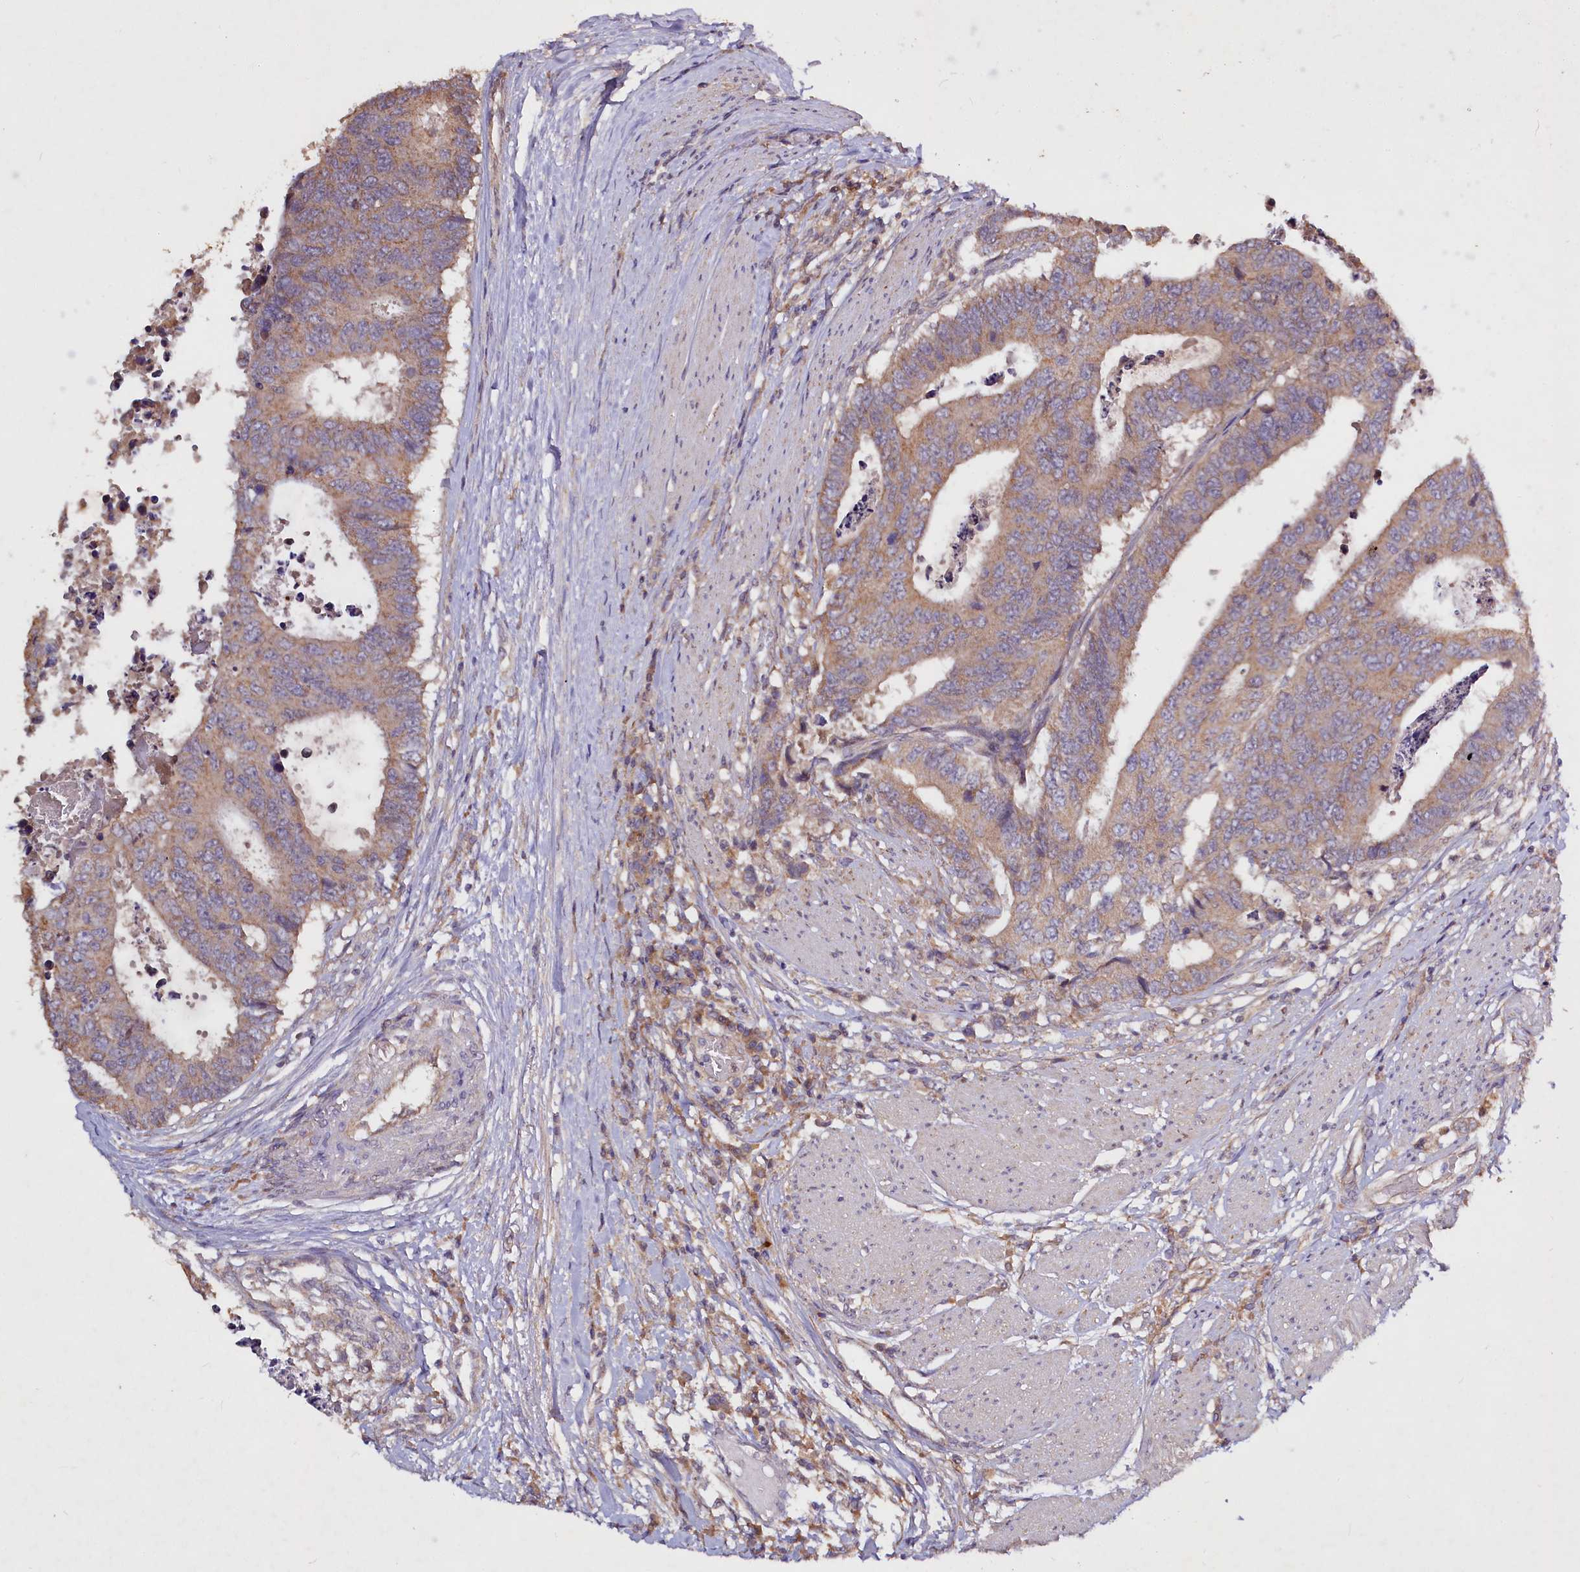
{"staining": {"intensity": "weak", "quantity": ">75%", "location": "cytoplasmic/membranous"}, "tissue": "colorectal cancer", "cell_type": "Tumor cells", "image_type": "cancer", "snomed": [{"axis": "morphology", "description": "Adenocarcinoma, NOS"}, {"axis": "topography", "description": "Rectum"}], "caption": "High-power microscopy captured an immunohistochemistry (IHC) photomicrograph of adenocarcinoma (colorectal), revealing weak cytoplasmic/membranous positivity in about >75% of tumor cells.", "gene": "ETFBKMT", "patient": {"sex": "male", "age": 84}}